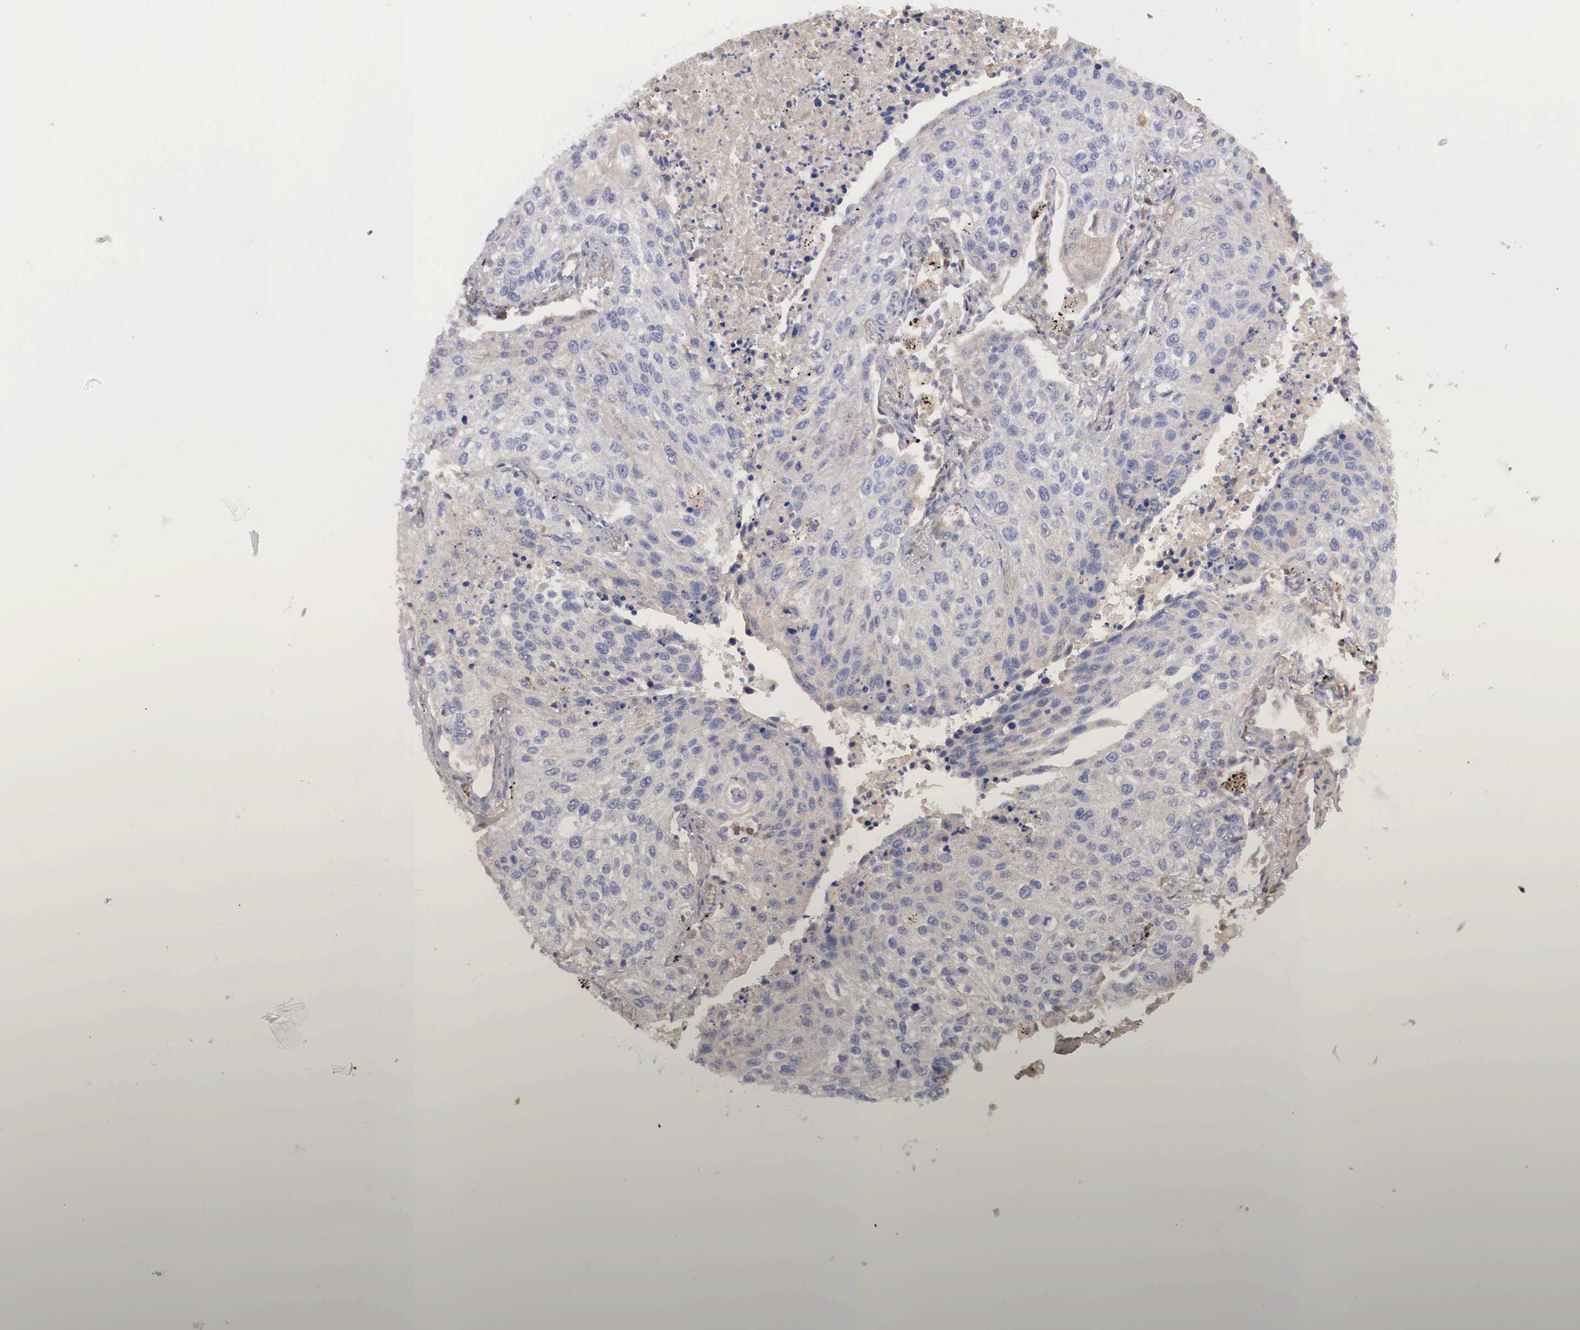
{"staining": {"intensity": "negative", "quantity": "none", "location": "none"}, "tissue": "lung cancer", "cell_type": "Tumor cells", "image_type": "cancer", "snomed": [{"axis": "morphology", "description": "Squamous cell carcinoma, NOS"}, {"axis": "topography", "description": "Lung"}], "caption": "A high-resolution image shows immunohistochemistry (IHC) staining of lung cancer, which demonstrates no significant positivity in tumor cells. (Immunohistochemistry, brightfield microscopy, high magnification).", "gene": "ABHD4", "patient": {"sex": "male", "age": 75}}